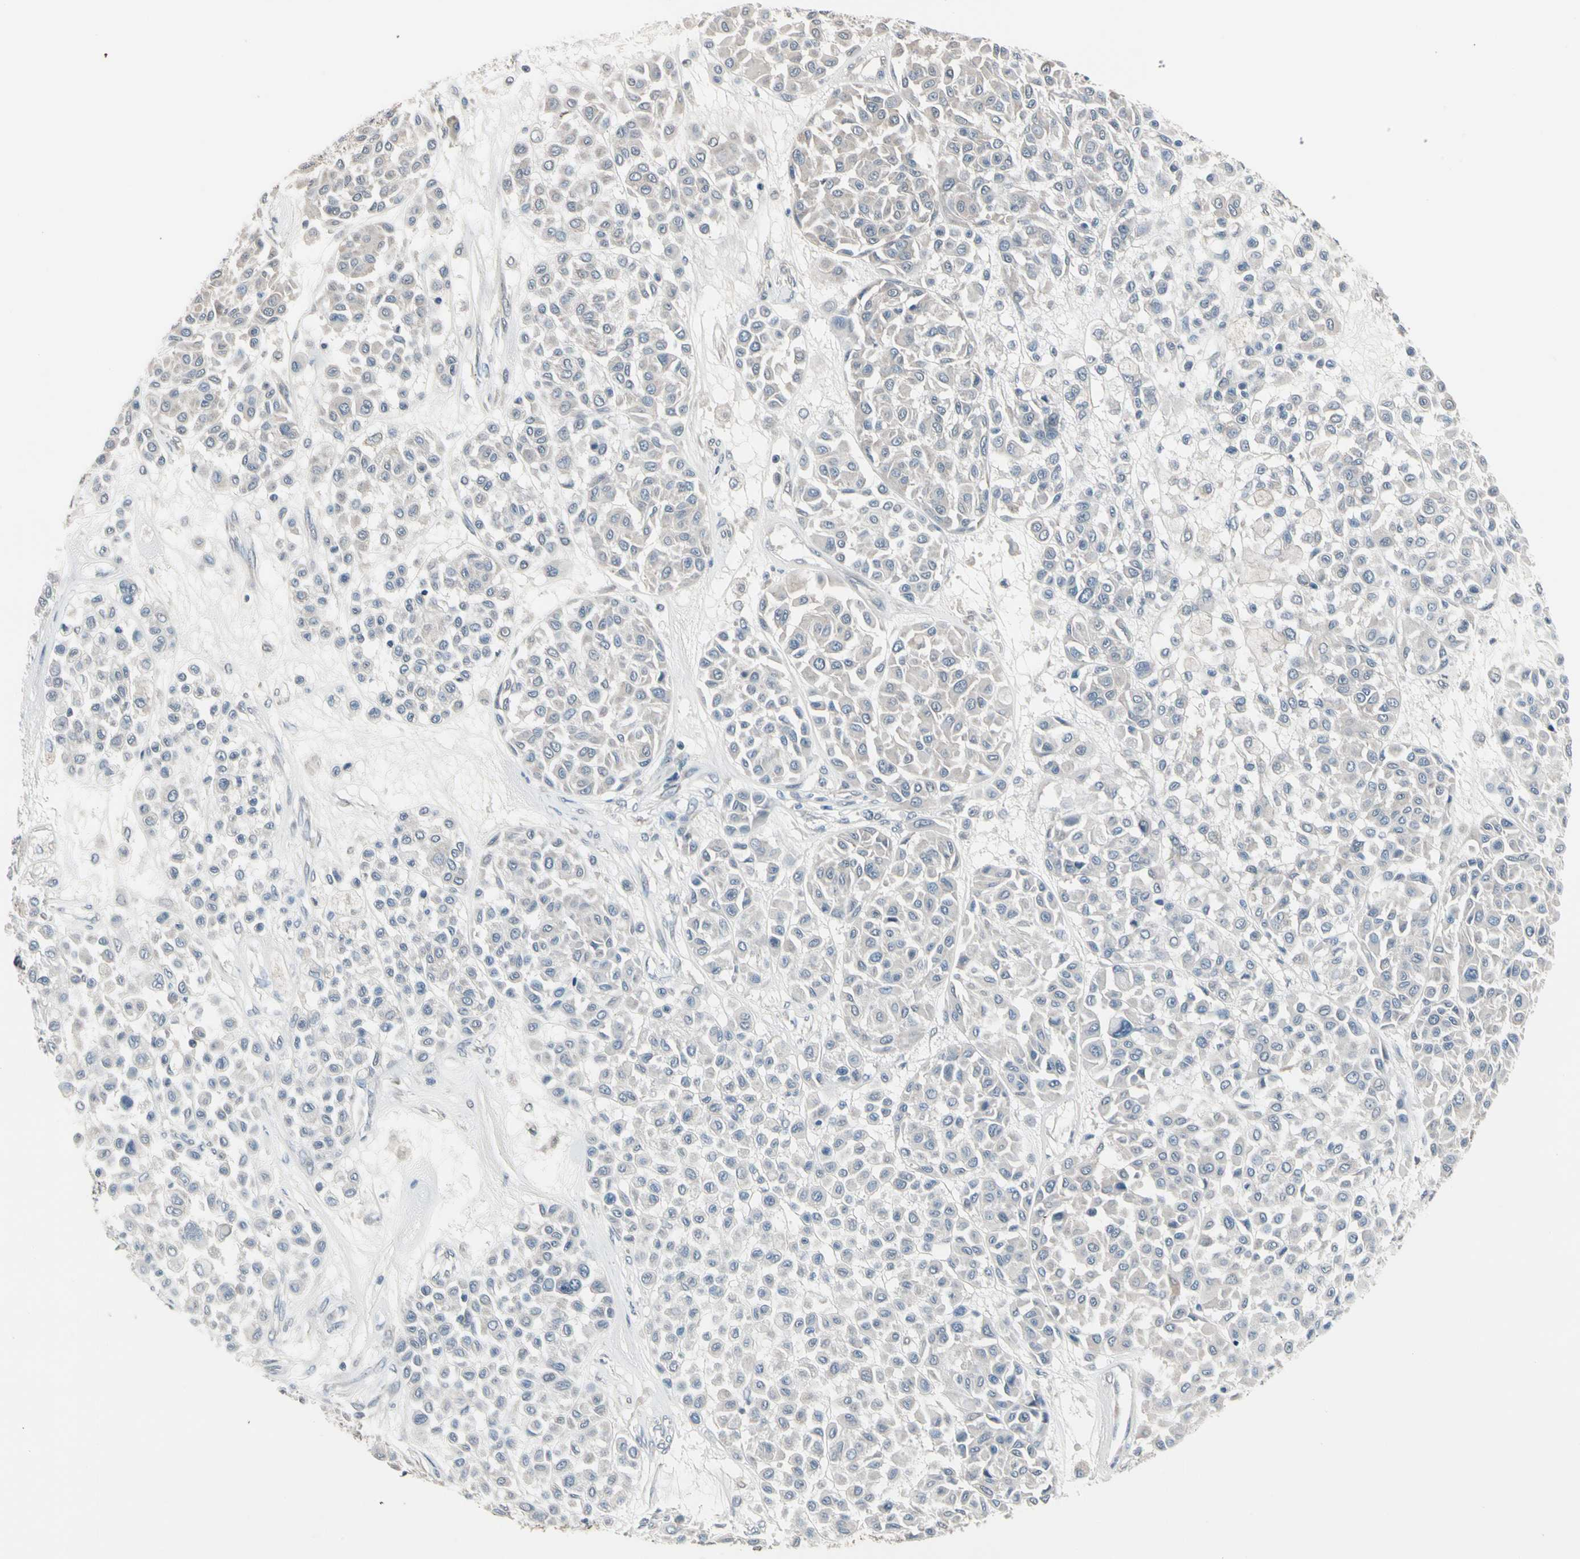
{"staining": {"intensity": "weak", "quantity": "25%-75%", "location": "cytoplasmic/membranous"}, "tissue": "melanoma", "cell_type": "Tumor cells", "image_type": "cancer", "snomed": [{"axis": "morphology", "description": "Malignant melanoma, Metastatic site"}, {"axis": "topography", "description": "Soft tissue"}], "caption": "A histopathology image of human malignant melanoma (metastatic site) stained for a protein displays weak cytoplasmic/membranous brown staining in tumor cells.", "gene": "SV2A", "patient": {"sex": "male", "age": 41}}